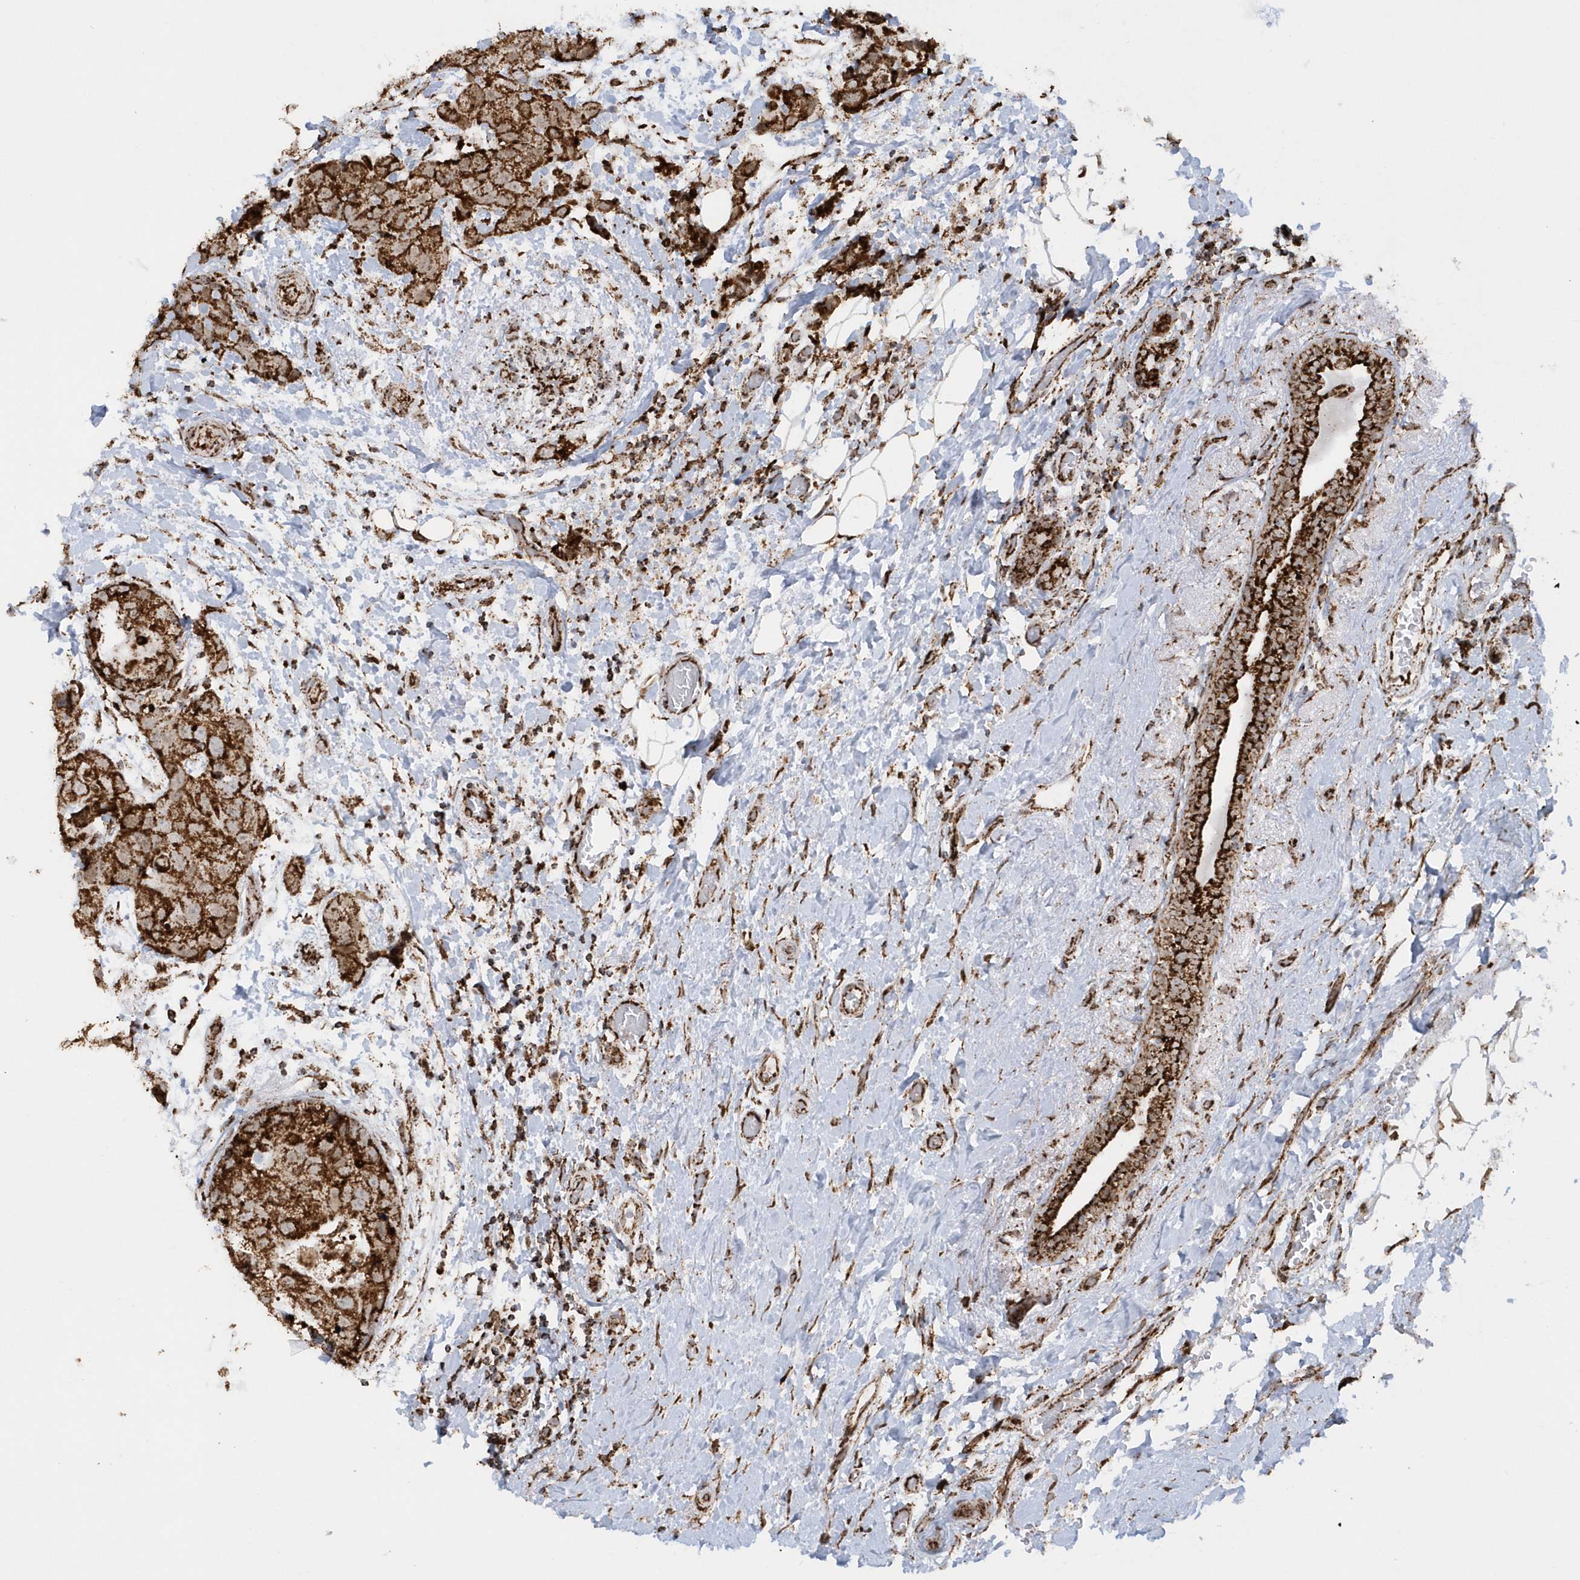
{"staining": {"intensity": "strong", "quantity": ">75%", "location": "cytoplasmic/membranous"}, "tissue": "breast cancer", "cell_type": "Tumor cells", "image_type": "cancer", "snomed": [{"axis": "morphology", "description": "Duct carcinoma"}, {"axis": "topography", "description": "Breast"}], "caption": "Protein staining of infiltrating ductal carcinoma (breast) tissue demonstrates strong cytoplasmic/membranous staining in approximately >75% of tumor cells. (DAB (3,3'-diaminobenzidine) IHC with brightfield microscopy, high magnification).", "gene": "CRY2", "patient": {"sex": "female", "age": 62}}